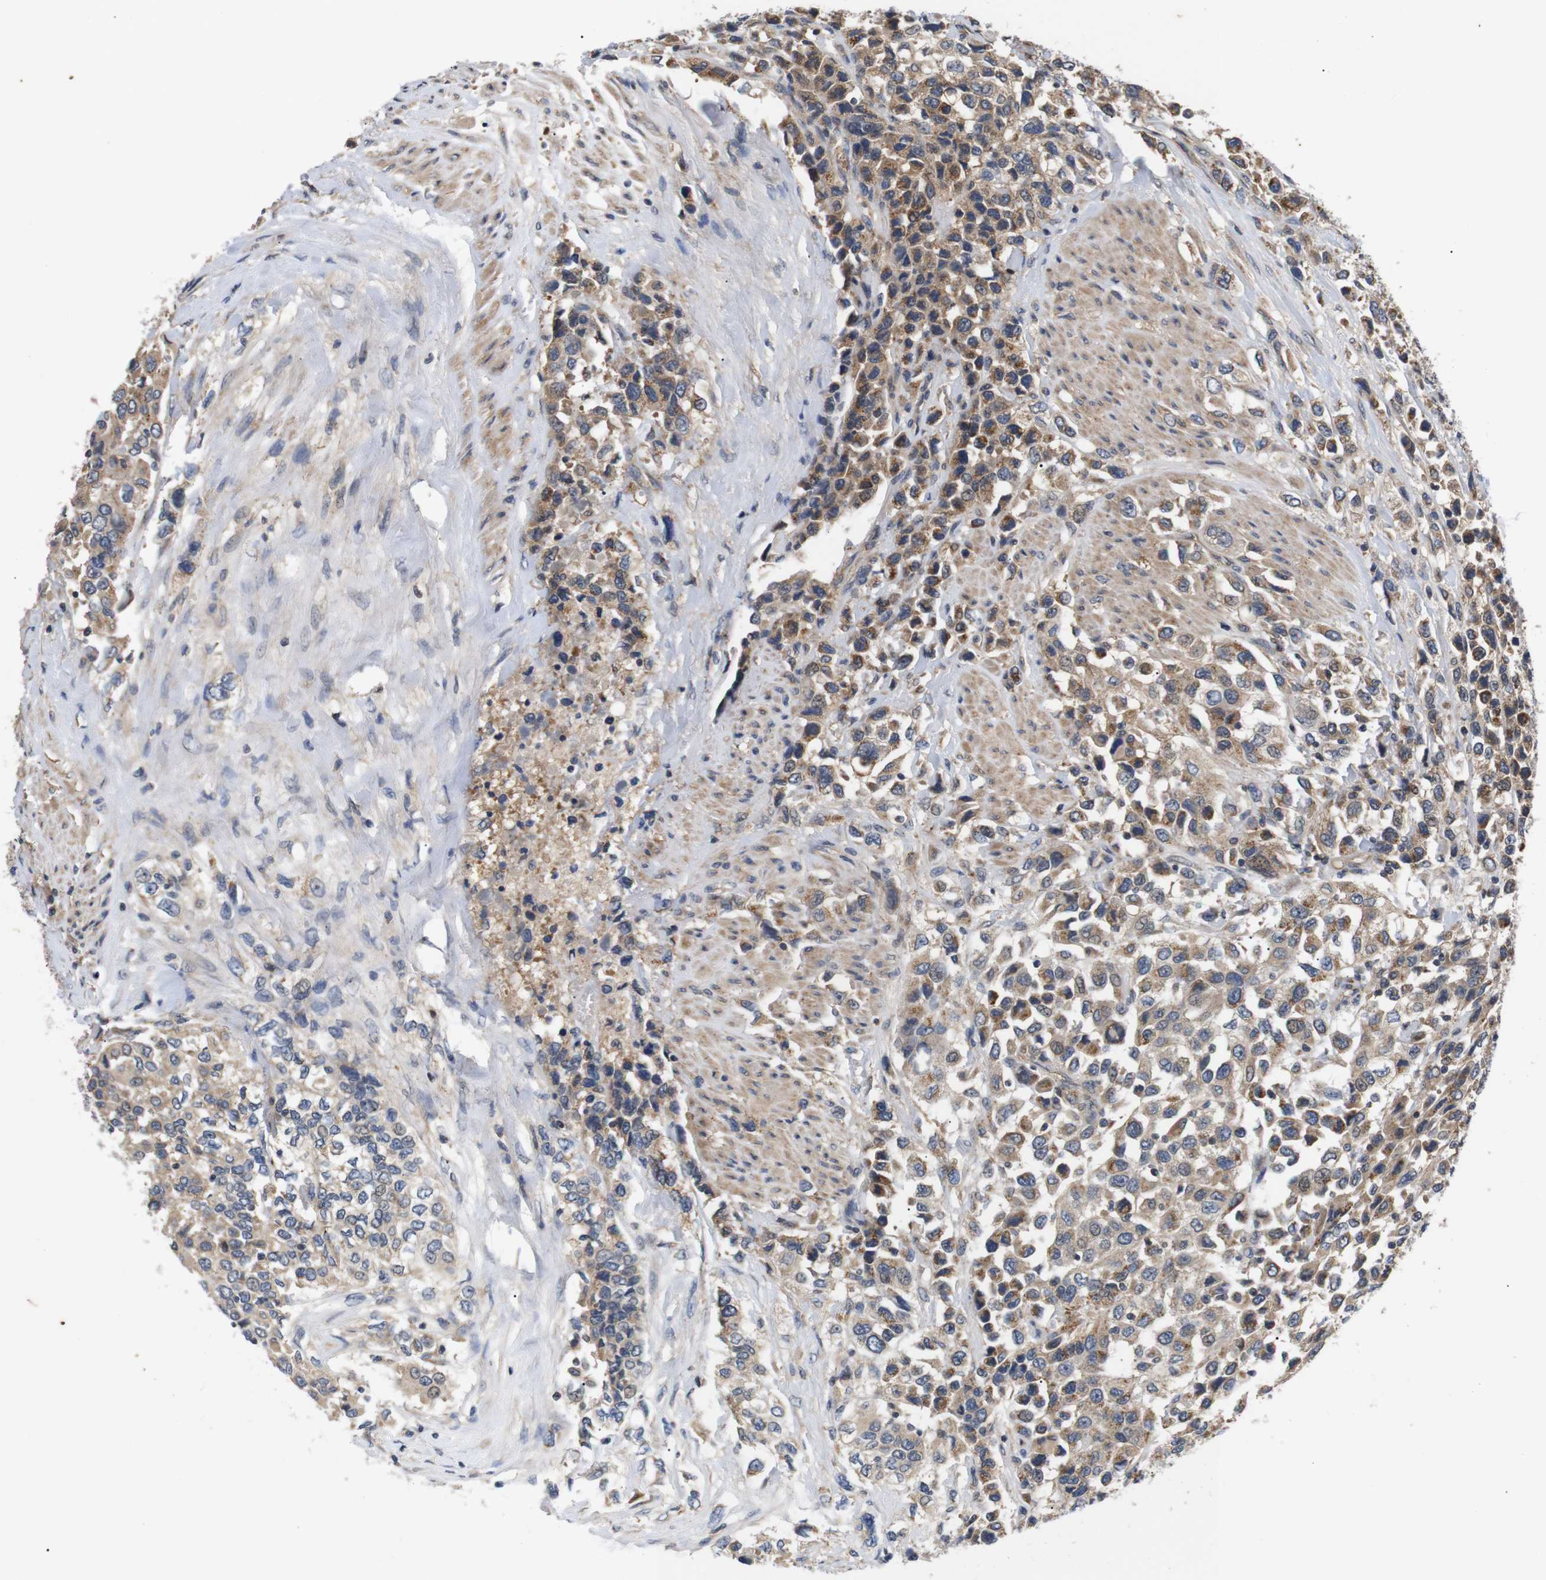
{"staining": {"intensity": "moderate", "quantity": ">75%", "location": "cytoplasmic/membranous"}, "tissue": "urothelial cancer", "cell_type": "Tumor cells", "image_type": "cancer", "snomed": [{"axis": "morphology", "description": "Urothelial carcinoma, High grade"}, {"axis": "topography", "description": "Urinary bladder"}], "caption": "Urothelial cancer stained for a protein (brown) shows moderate cytoplasmic/membranous positive positivity in approximately >75% of tumor cells.", "gene": "RIPK1", "patient": {"sex": "female", "age": 80}}